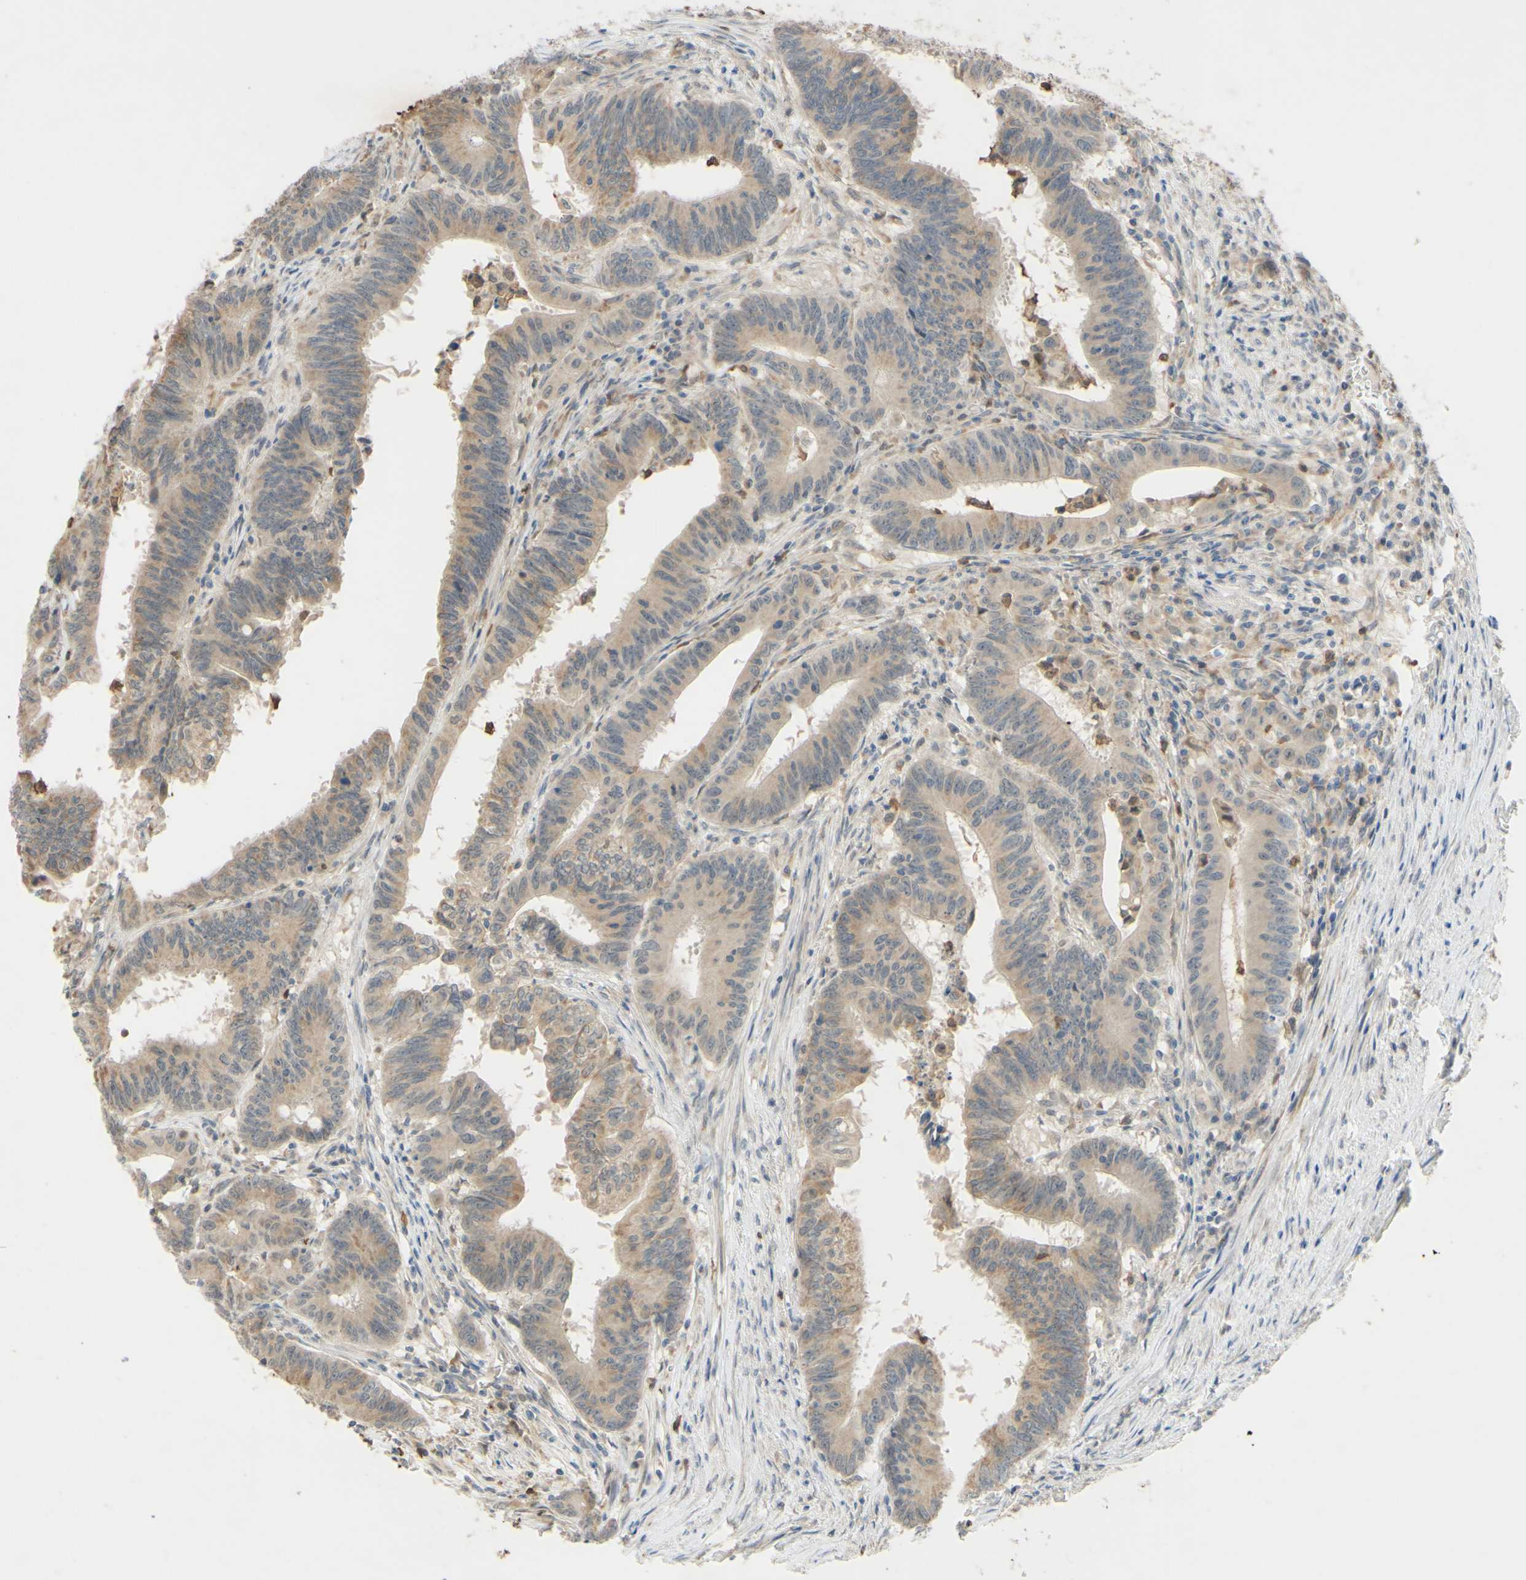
{"staining": {"intensity": "weak", "quantity": ">75%", "location": "cytoplasmic/membranous"}, "tissue": "colorectal cancer", "cell_type": "Tumor cells", "image_type": "cancer", "snomed": [{"axis": "morphology", "description": "Adenocarcinoma, NOS"}, {"axis": "topography", "description": "Colon"}], "caption": "Brown immunohistochemical staining in colorectal cancer shows weak cytoplasmic/membranous staining in about >75% of tumor cells. (brown staining indicates protein expression, while blue staining denotes nuclei).", "gene": "GATA1", "patient": {"sex": "male", "age": 45}}